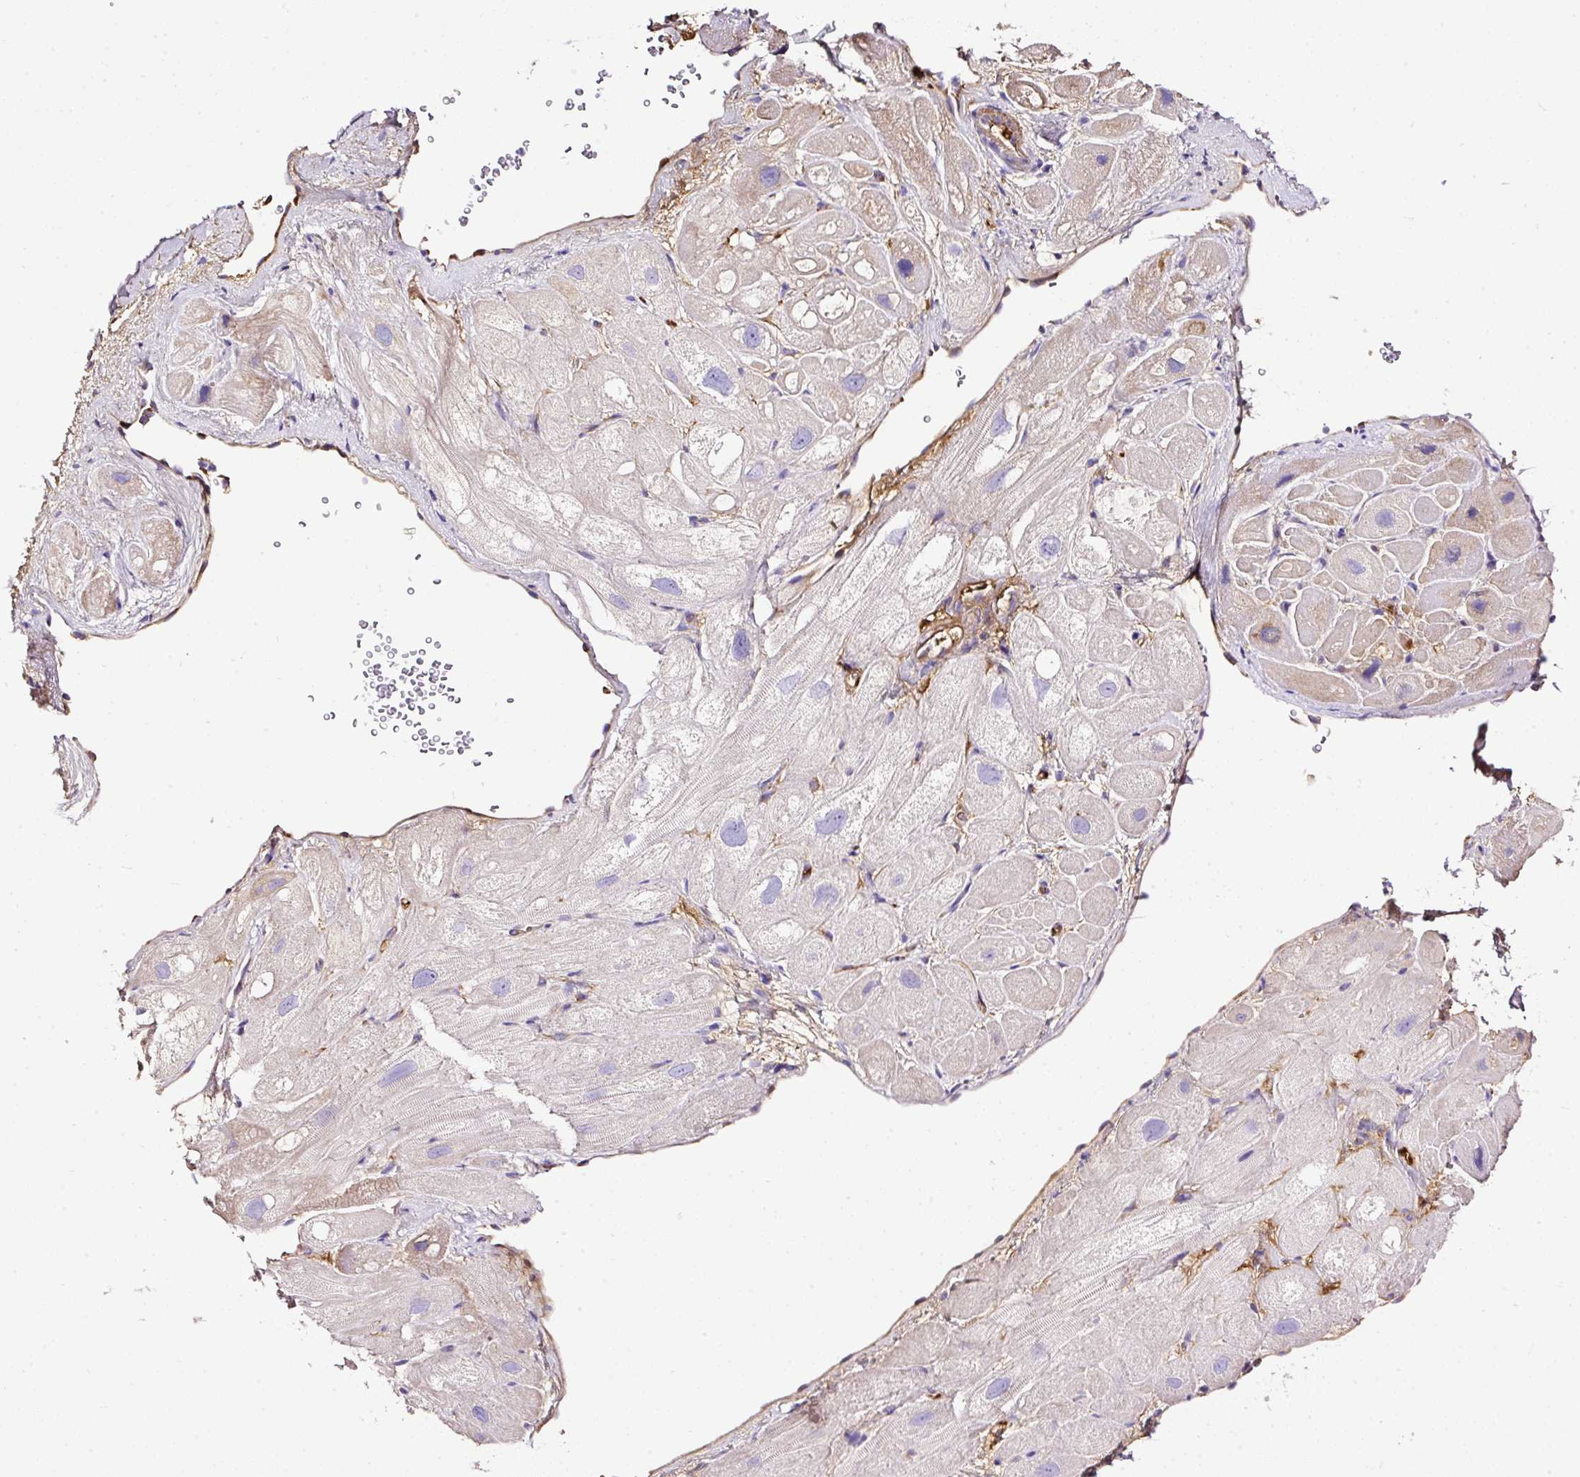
{"staining": {"intensity": "weak", "quantity": "<25%", "location": "cytoplasmic/membranous"}, "tissue": "heart muscle", "cell_type": "Cardiomyocytes", "image_type": "normal", "snomed": [{"axis": "morphology", "description": "Normal tissue, NOS"}, {"axis": "topography", "description": "Heart"}], "caption": "The immunohistochemistry photomicrograph has no significant positivity in cardiomyocytes of heart muscle. Nuclei are stained in blue.", "gene": "CLEC3B", "patient": {"sex": "male", "age": 49}}